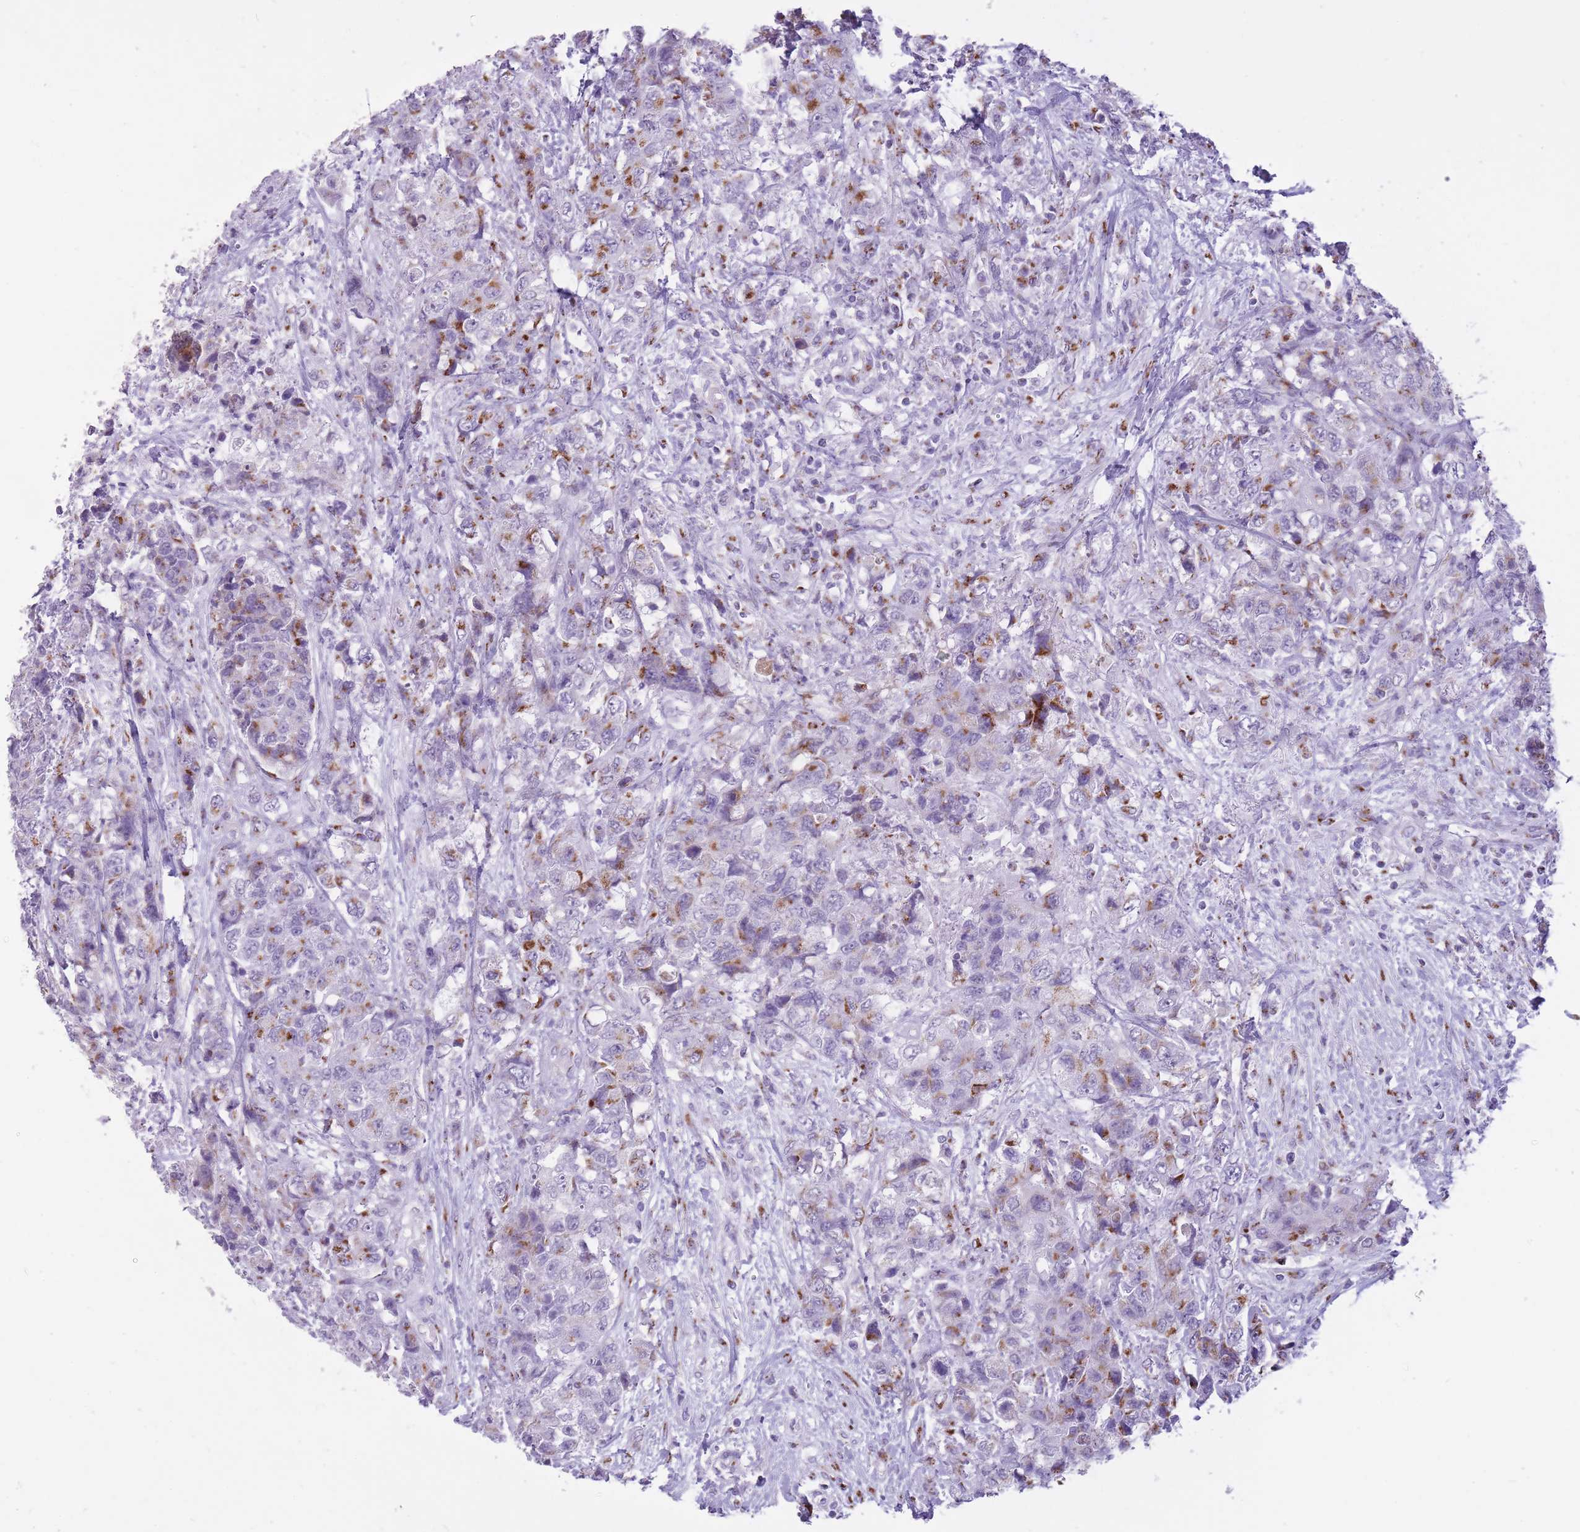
{"staining": {"intensity": "moderate", "quantity": "<25%", "location": "cytoplasmic/membranous"}, "tissue": "urothelial cancer", "cell_type": "Tumor cells", "image_type": "cancer", "snomed": [{"axis": "morphology", "description": "Urothelial carcinoma, High grade"}, {"axis": "topography", "description": "Urinary bladder"}], "caption": "Urothelial cancer was stained to show a protein in brown. There is low levels of moderate cytoplasmic/membranous positivity in about <25% of tumor cells.", "gene": "B4GALT2", "patient": {"sex": "female", "age": 78}}